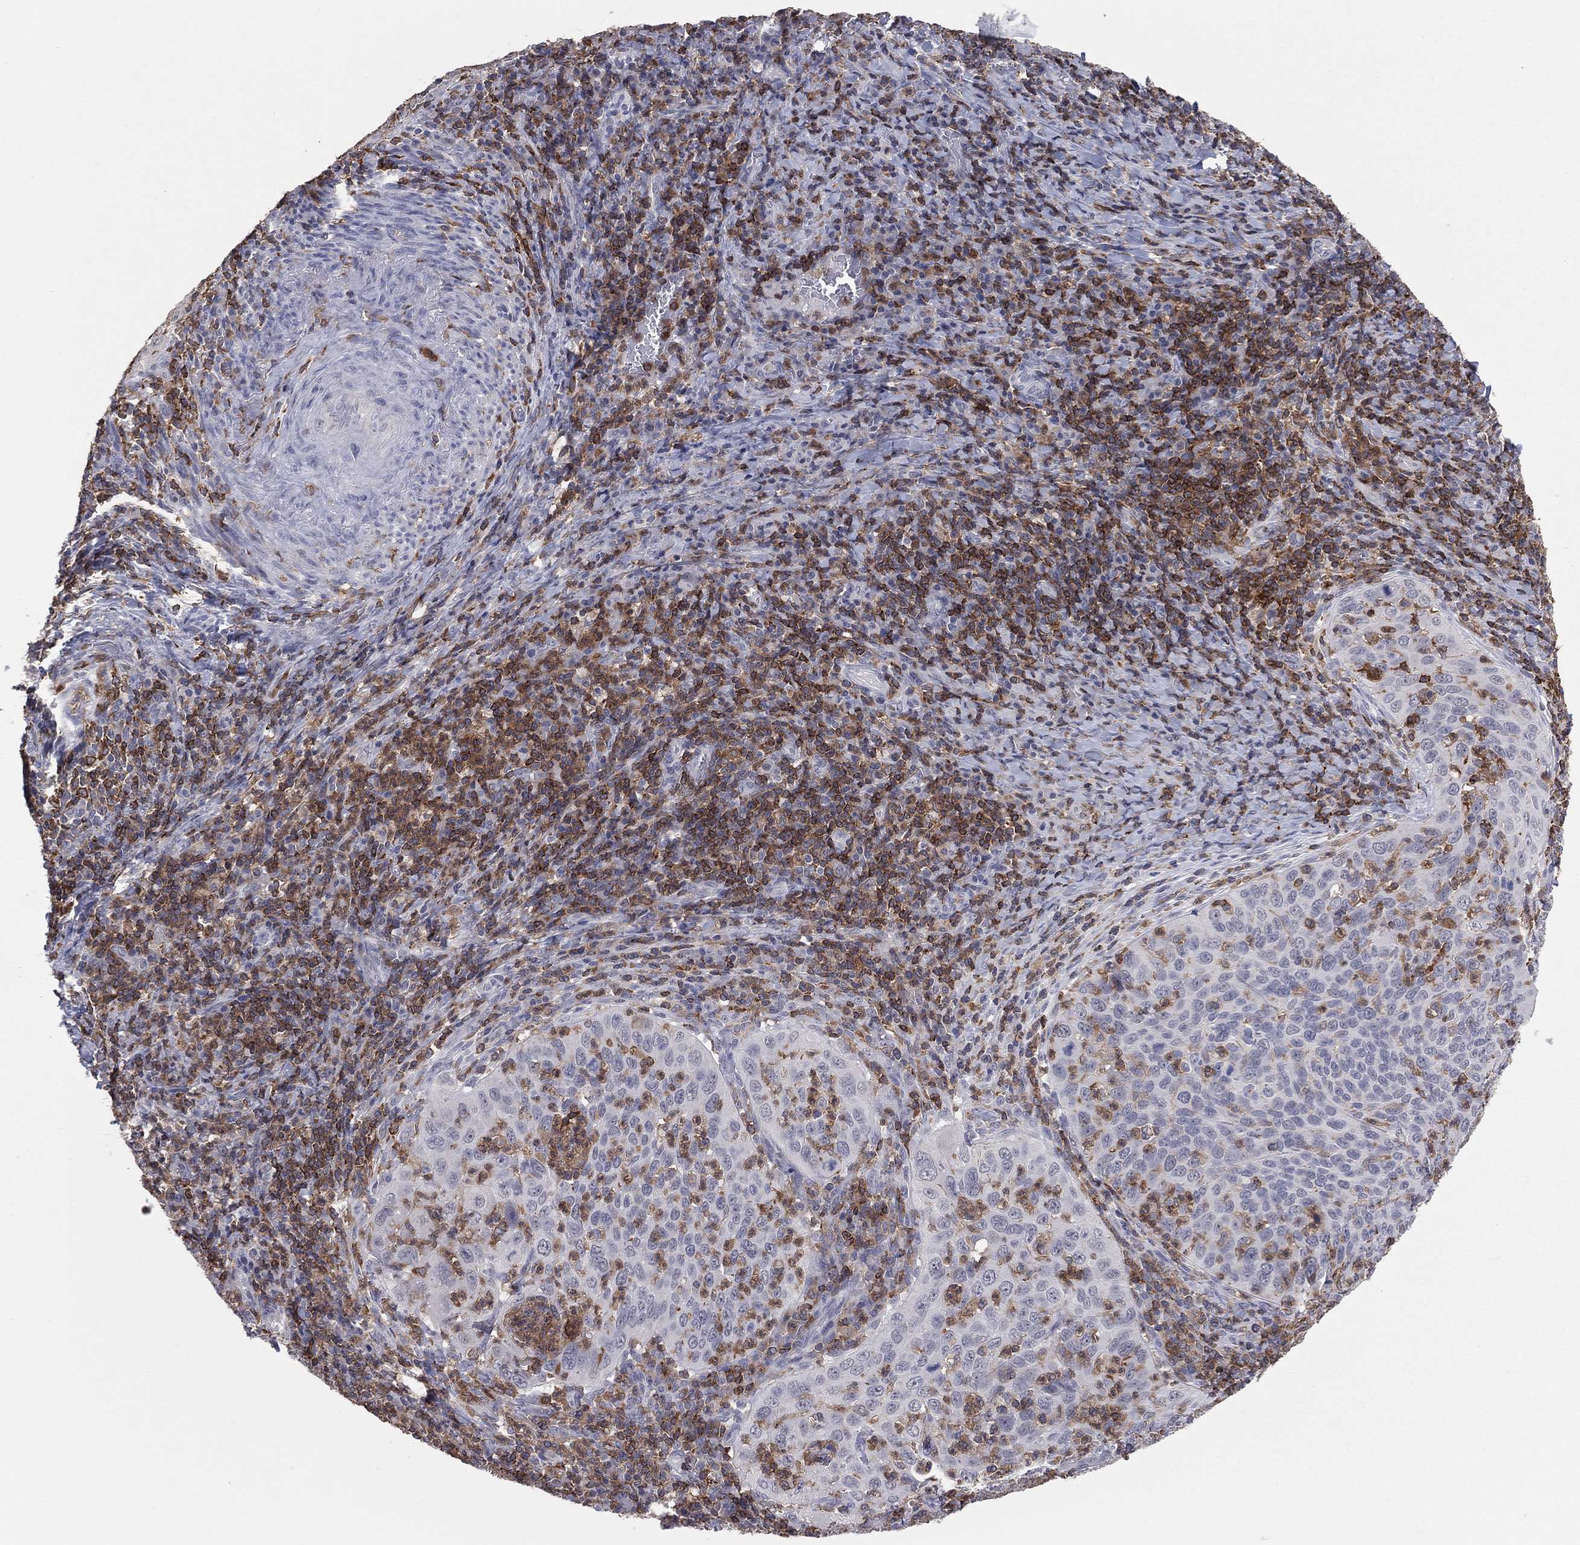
{"staining": {"intensity": "negative", "quantity": "none", "location": "none"}, "tissue": "cervical cancer", "cell_type": "Tumor cells", "image_type": "cancer", "snomed": [{"axis": "morphology", "description": "Squamous cell carcinoma, NOS"}, {"axis": "topography", "description": "Cervix"}], "caption": "Immunohistochemical staining of cervical squamous cell carcinoma displays no significant staining in tumor cells.", "gene": "PSTPIP1", "patient": {"sex": "female", "age": 26}}